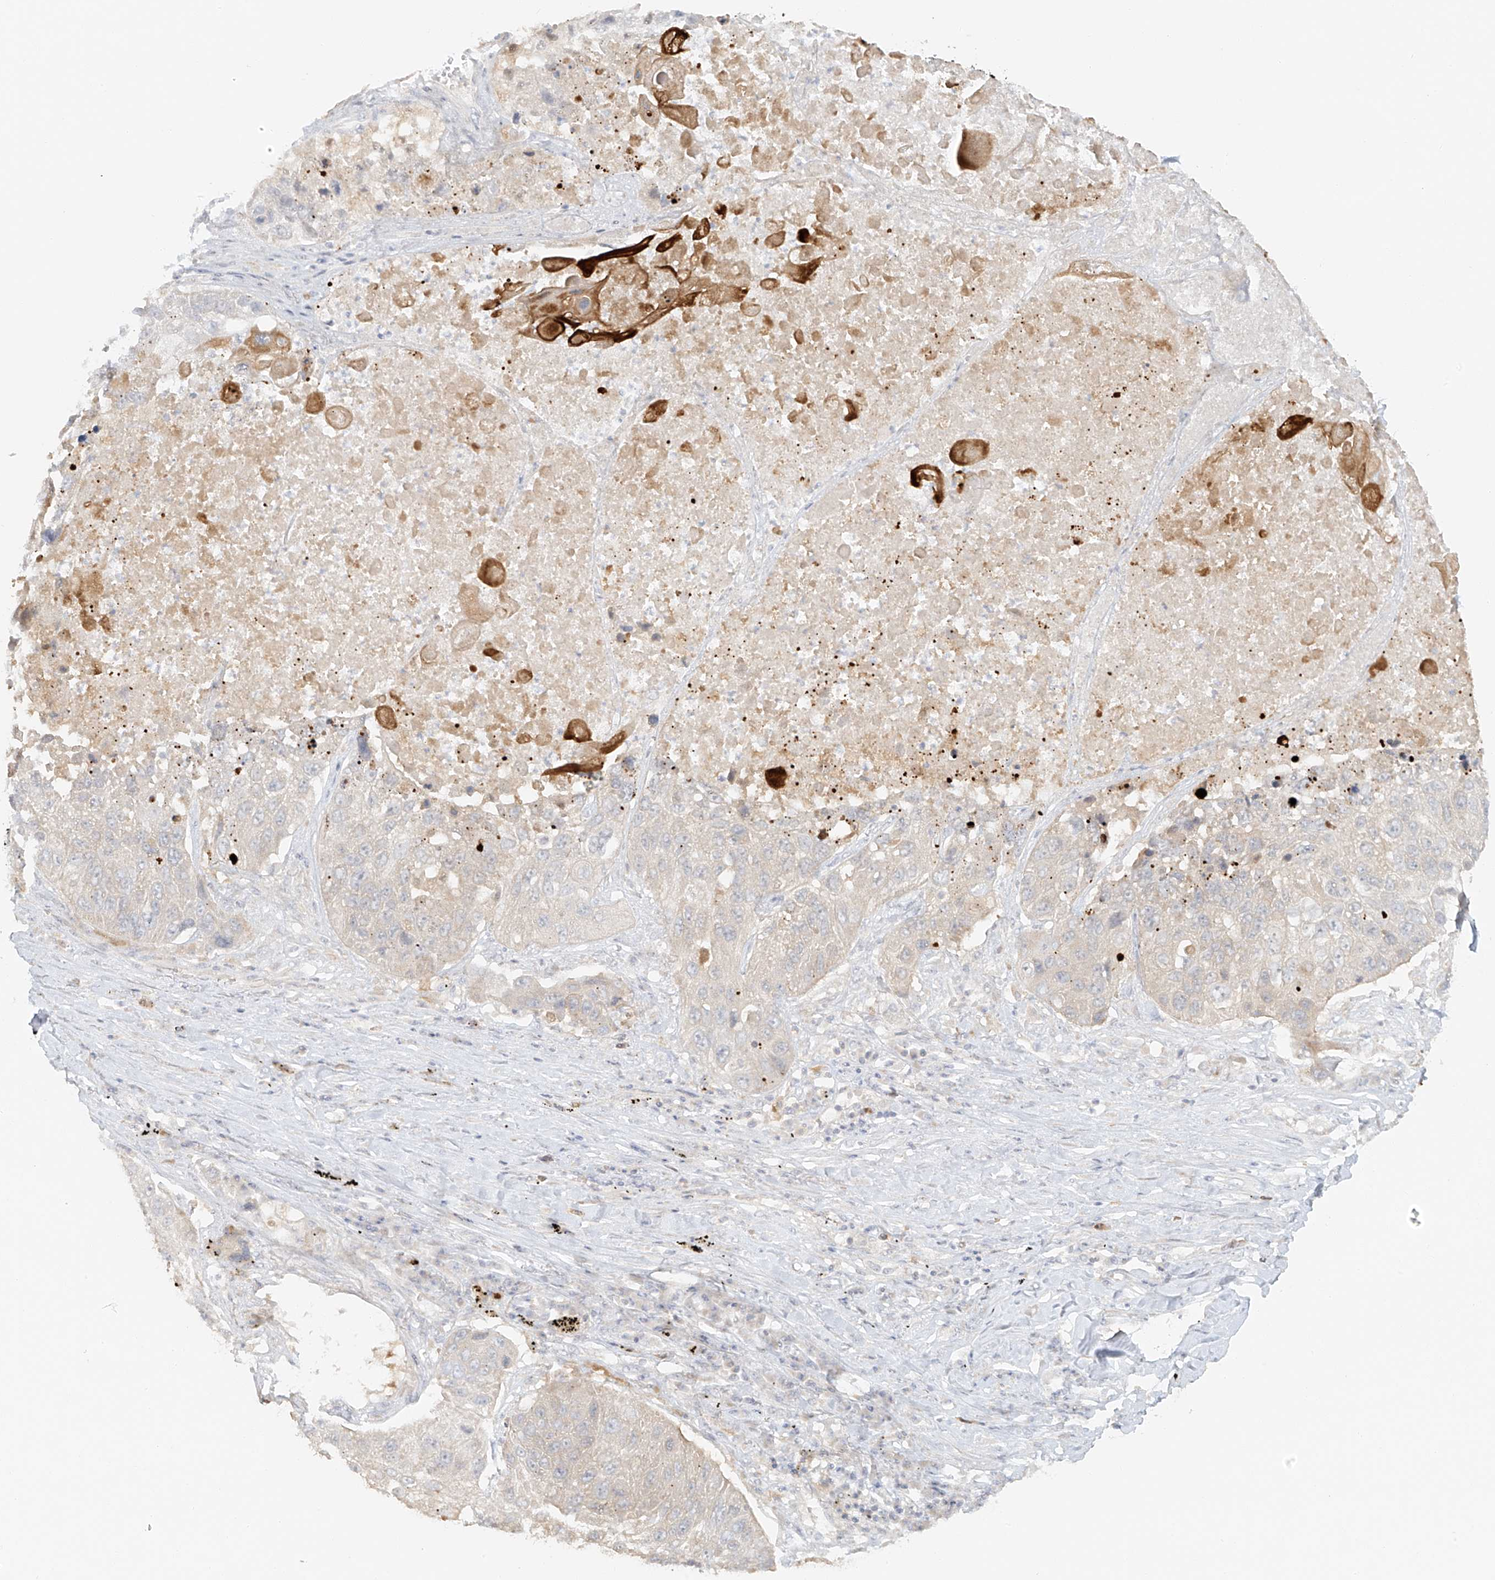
{"staining": {"intensity": "negative", "quantity": "none", "location": "none"}, "tissue": "lung cancer", "cell_type": "Tumor cells", "image_type": "cancer", "snomed": [{"axis": "morphology", "description": "Squamous cell carcinoma, NOS"}, {"axis": "topography", "description": "Lung"}], "caption": "This is an IHC histopathology image of human lung squamous cell carcinoma. There is no staining in tumor cells.", "gene": "MIPEP", "patient": {"sex": "male", "age": 61}}